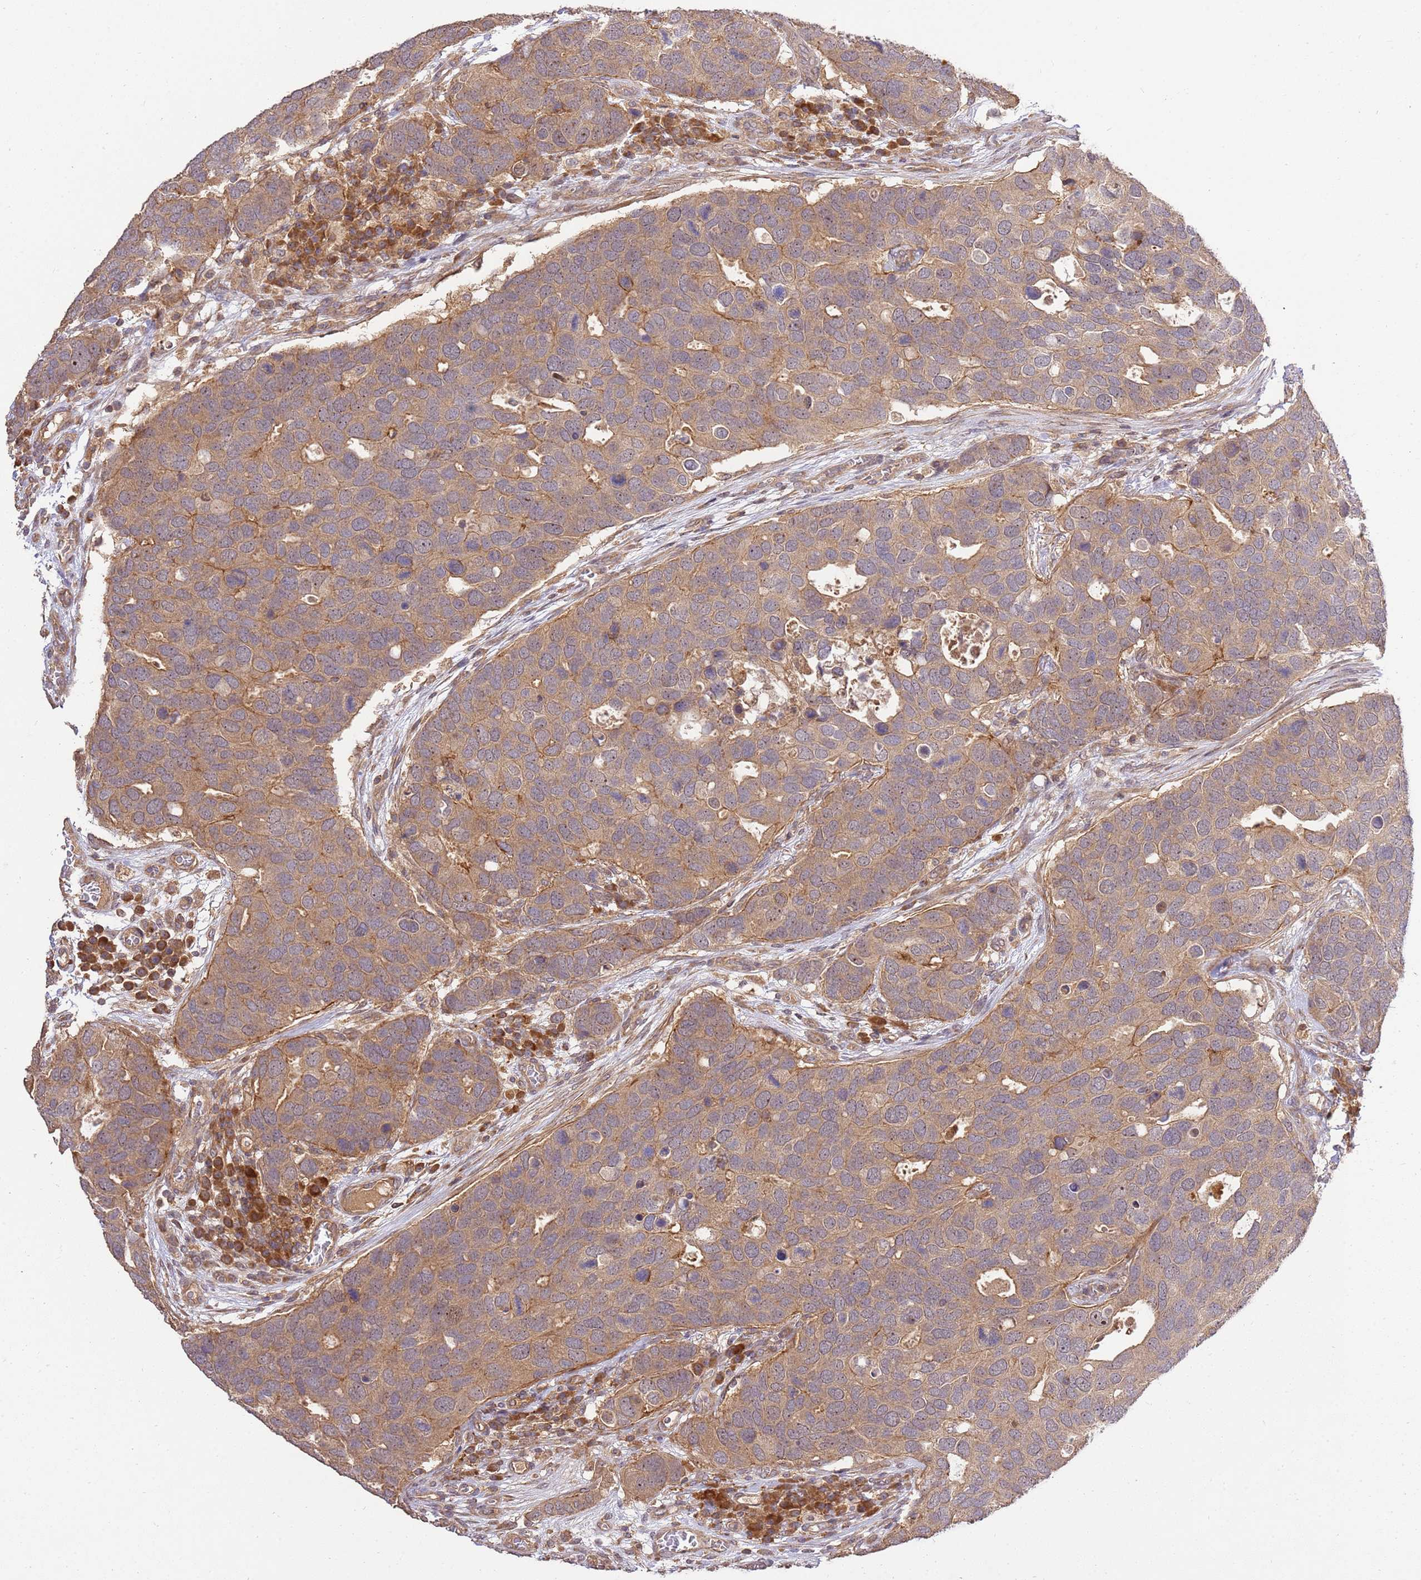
{"staining": {"intensity": "moderate", "quantity": "<25%", "location": "cytoplasmic/membranous"}, "tissue": "breast cancer", "cell_type": "Tumor cells", "image_type": "cancer", "snomed": [{"axis": "morphology", "description": "Duct carcinoma"}, {"axis": "topography", "description": "Breast"}], "caption": "Human infiltrating ductal carcinoma (breast) stained for a protein (brown) exhibits moderate cytoplasmic/membranous positive positivity in approximately <25% of tumor cells.", "gene": "GAREM1", "patient": {"sex": "female", "age": 83}}